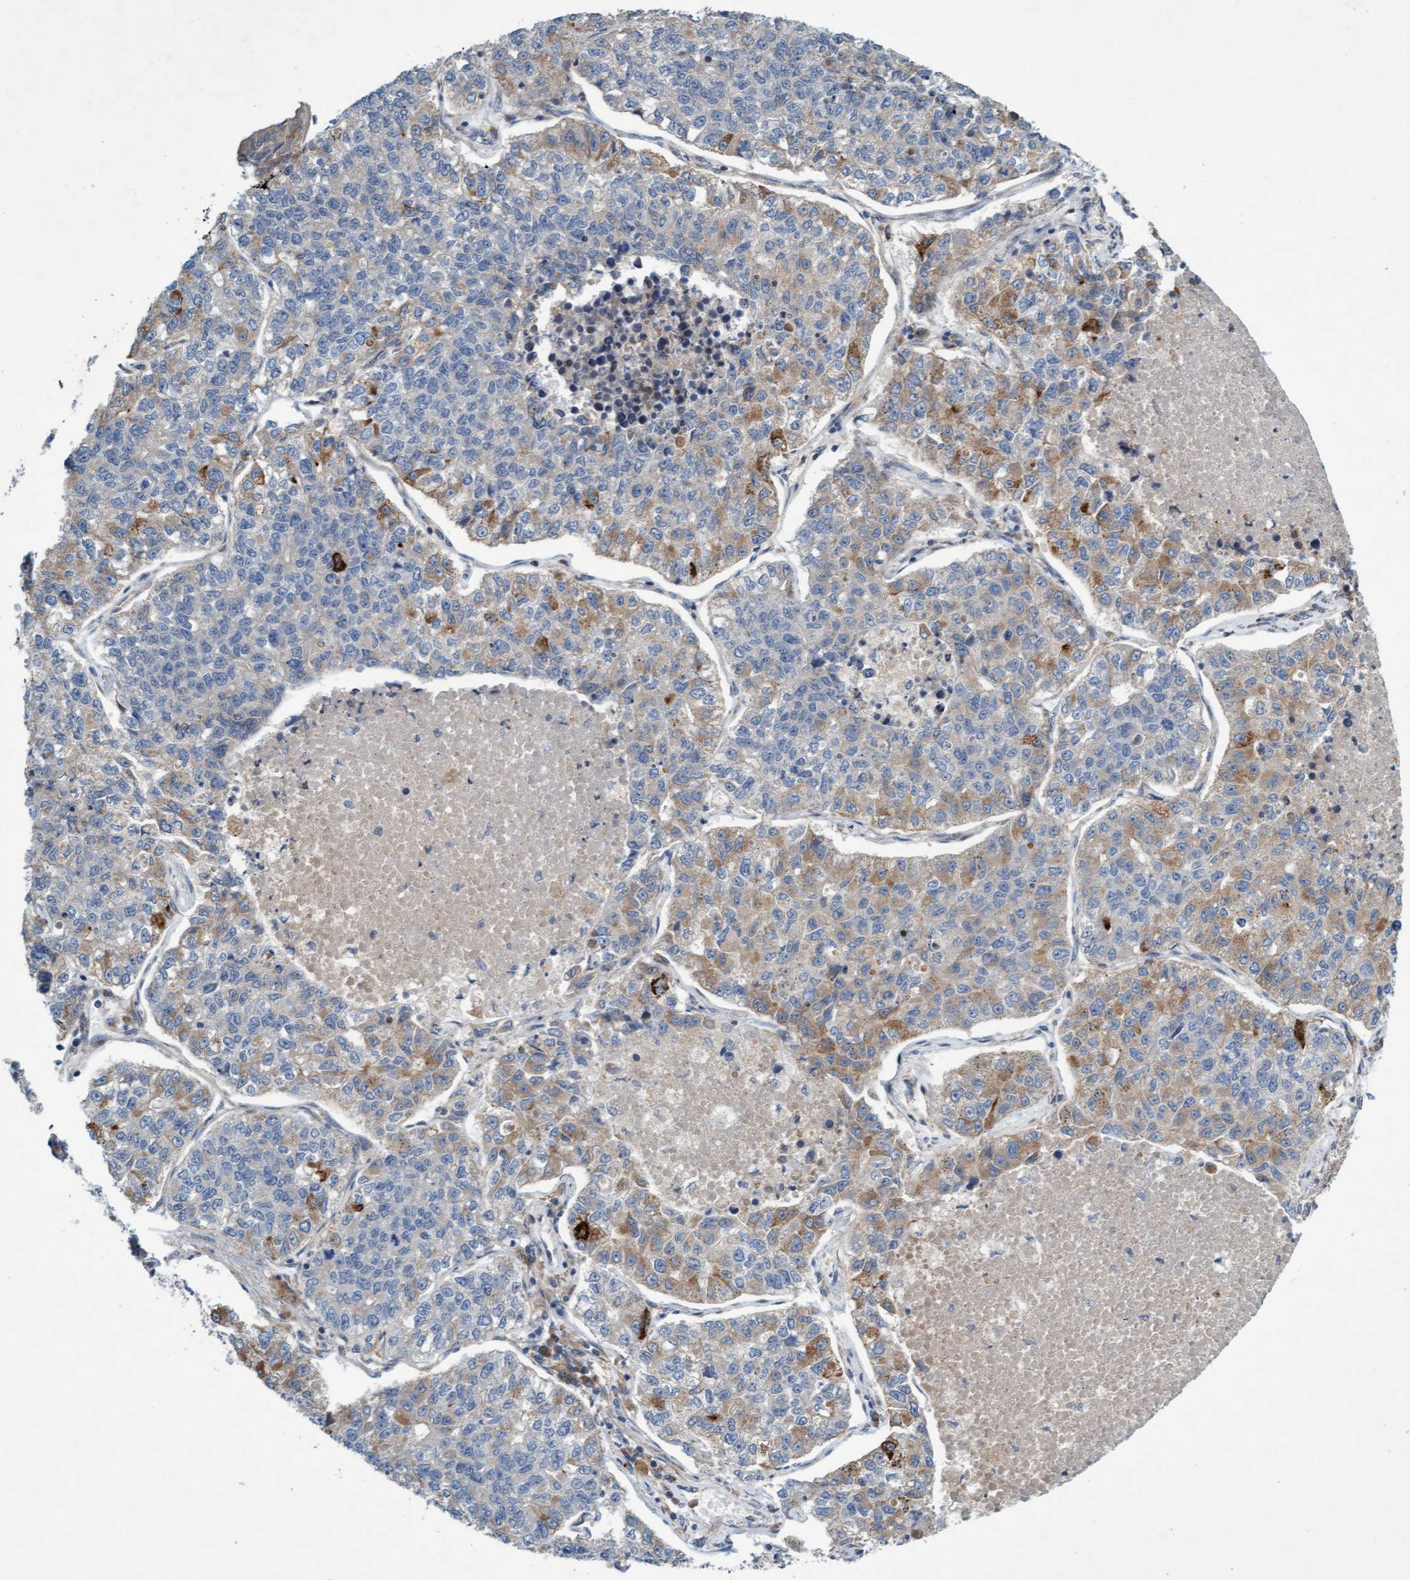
{"staining": {"intensity": "moderate", "quantity": "<25%", "location": "cytoplasmic/membranous"}, "tissue": "lung cancer", "cell_type": "Tumor cells", "image_type": "cancer", "snomed": [{"axis": "morphology", "description": "Adenocarcinoma, NOS"}, {"axis": "topography", "description": "Lung"}], "caption": "Lung cancer was stained to show a protein in brown. There is low levels of moderate cytoplasmic/membranous positivity in approximately <25% of tumor cells. (Stains: DAB in brown, nuclei in blue, Microscopy: brightfield microscopy at high magnification).", "gene": "DDHD2", "patient": {"sex": "male", "age": 49}}